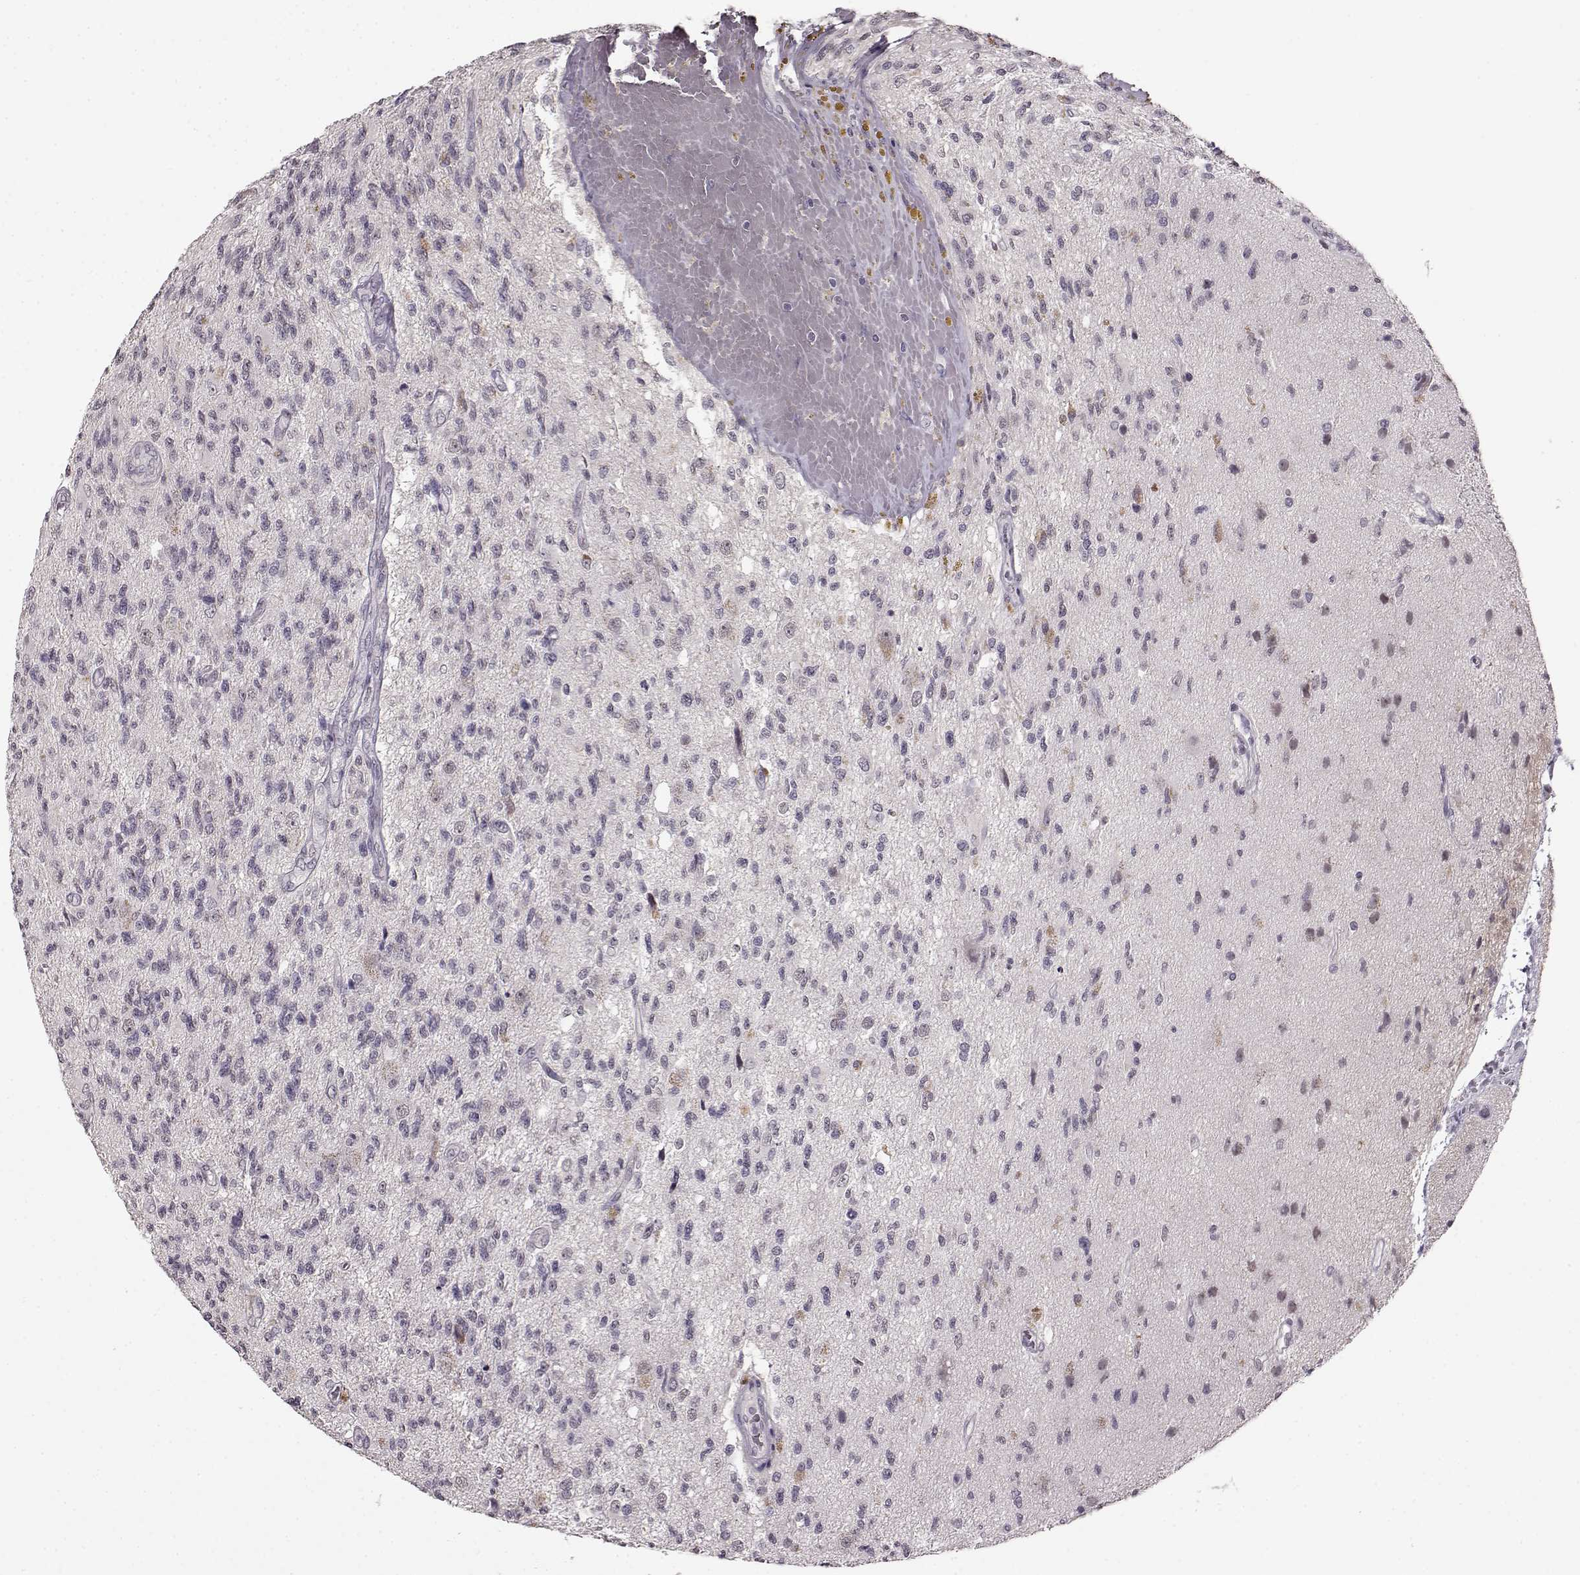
{"staining": {"intensity": "negative", "quantity": "none", "location": "none"}, "tissue": "glioma", "cell_type": "Tumor cells", "image_type": "cancer", "snomed": [{"axis": "morphology", "description": "Glioma, malignant, High grade"}, {"axis": "topography", "description": "Brain"}], "caption": "Human glioma stained for a protein using immunohistochemistry (IHC) demonstrates no staining in tumor cells.", "gene": "RP1L1", "patient": {"sex": "male", "age": 56}}